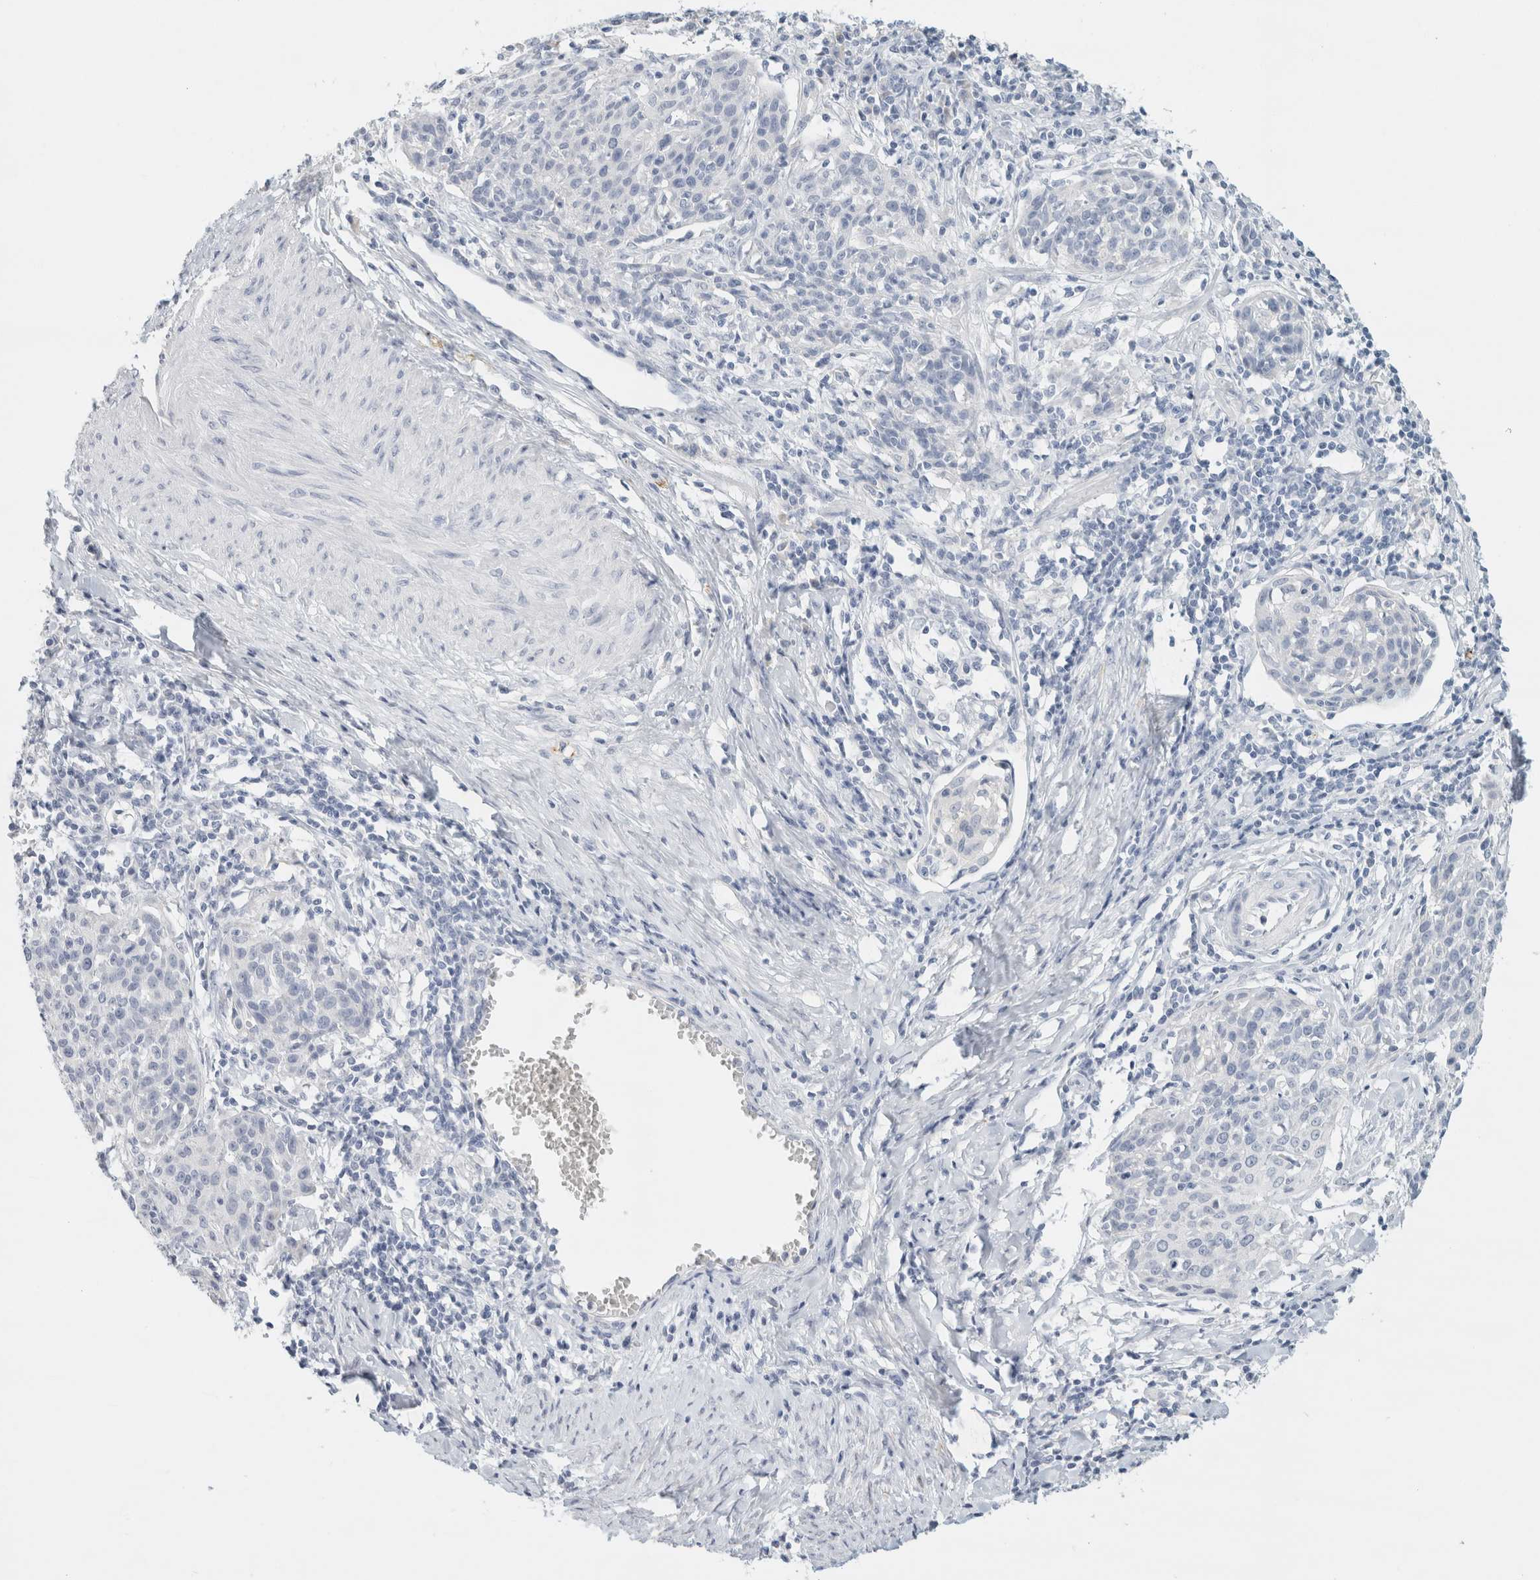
{"staining": {"intensity": "negative", "quantity": "none", "location": "none"}, "tissue": "cervical cancer", "cell_type": "Tumor cells", "image_type": "cancer", "snomed": [{"axis": "morphology", "description": "Squamous cell carcinoma, NOS"}, {"axis": "topography", "description": "Cervix"}], "caption": "This is an IHC micrograph of human squamous cell carcinoma (cervical). There is no expression in tumor cells.", "gene": "NEFM", "patient": {"sex": "female", "age": 38}}